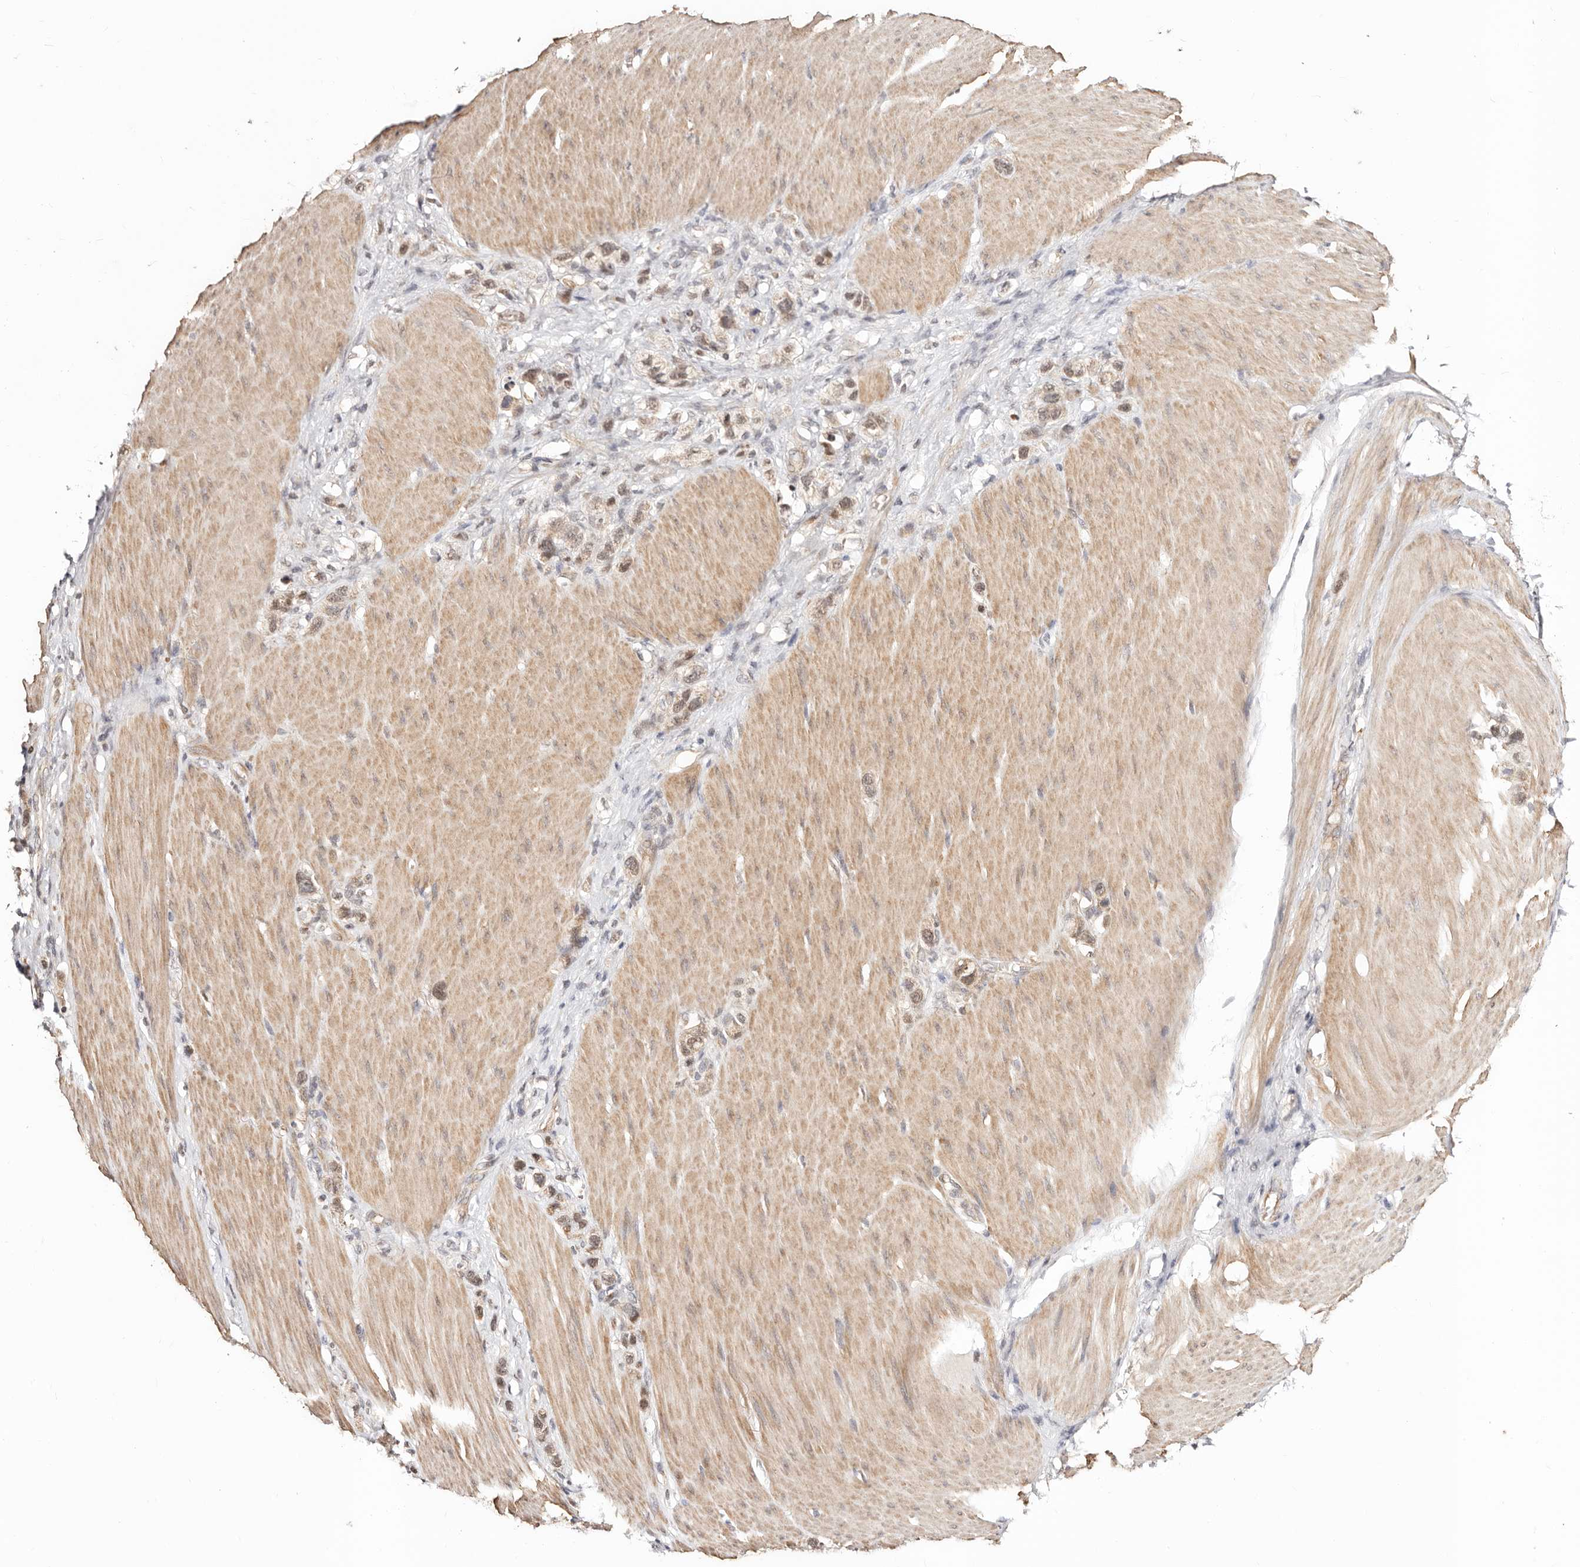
{"staining": {"intensity": "weak", "quantity": ">75%", "location": "nuclear"}, "tissue": "stomach cancer", "cell_type": "Tumor cells", "image_type": "cancer", "snomed": [{"axis": "morphology", "description": "Adenocarcinoma, NOS"}, {"axis": "topography", "description": "Stomach"}], "caption": "Stomach cancer (adenocarcinoma) stained with a brown dye shows weak nuclear positive positivity in about >75% of tumor cells.", "gene": "CTNNBL1", "patient": {"sex": "female", "age": 65}}